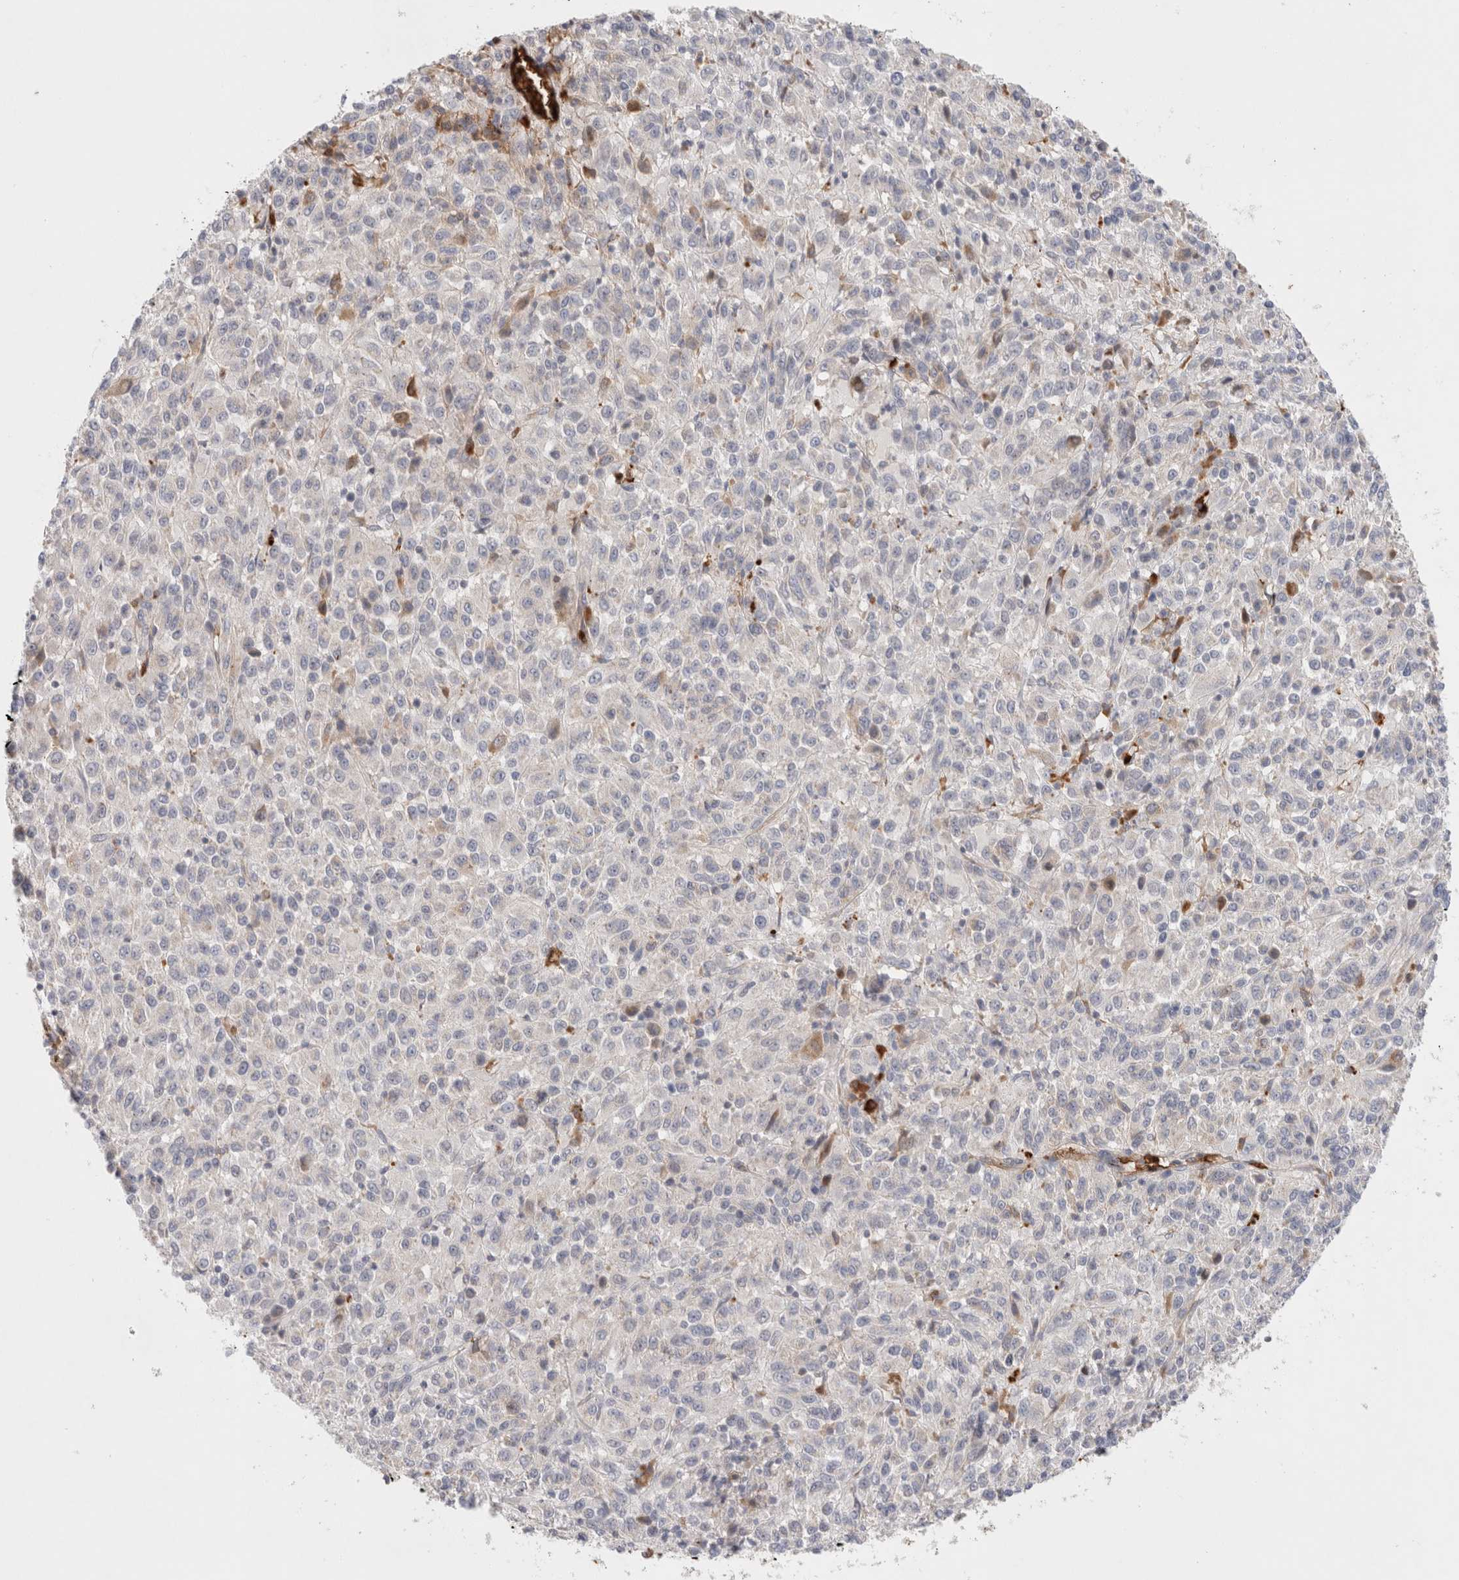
{"staining": {"intensity": "negative", "quantity": "none", "location": "none"}, "tissue": "melanoma", "cell_type": "Tumor cells", "image_type": "cancer", "snomed": [{"axis": "morphology", "description": "Malignant melanoma, Metastatic site"}, {"axis": "topography", "description": "Lung"}], "caption": "This histopathology image is of melanoma stained with IHC to label a protein in brown with the nuclei are counter-stained blue. There is no expression in tumor cells.", "gene": "MST1", "patient": {"sex": "male", "age": 64}}